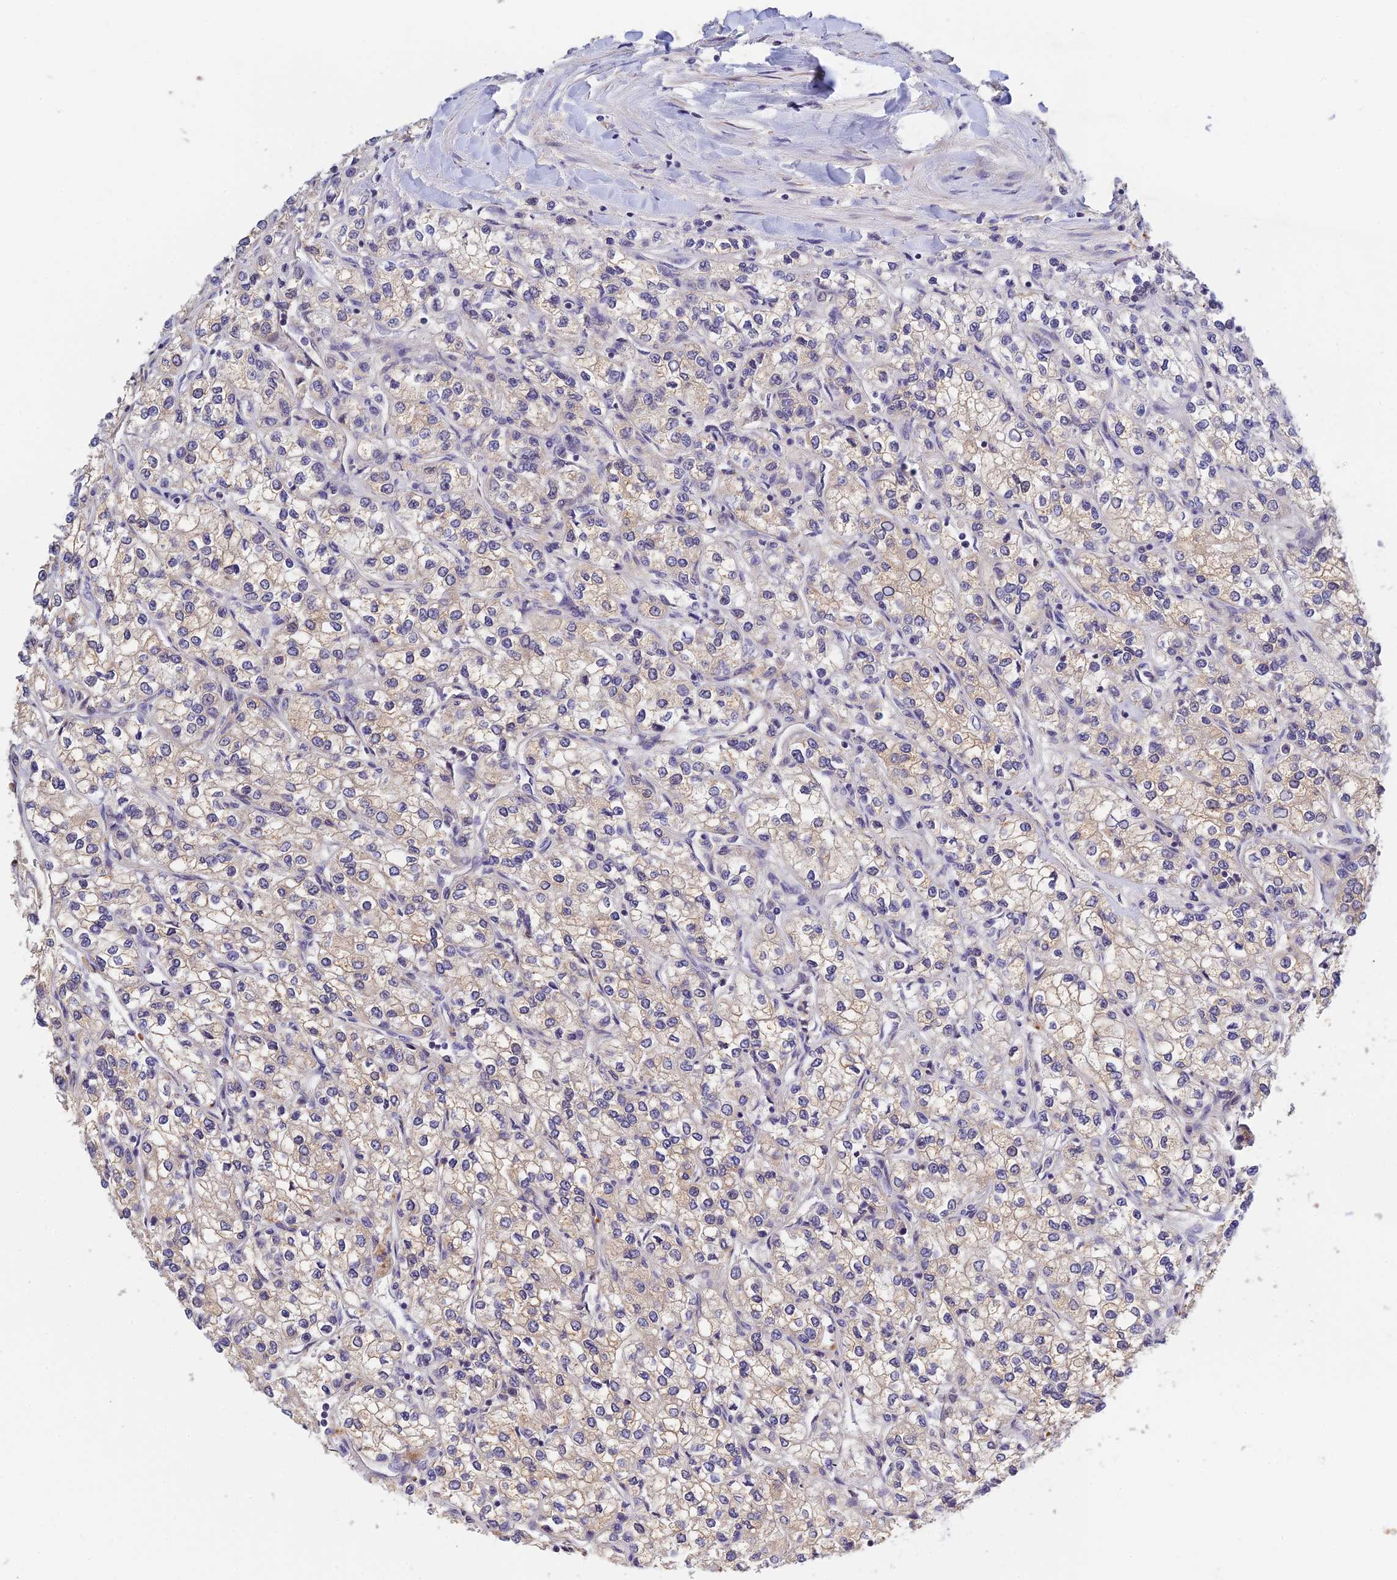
{"staining": {"intensity": "weak", "quantity": "<25%", "location": "cytoplasmic/membranous"}, "tissue": "renal cancer", "cell_type": "Tumor cells", "image_type": "cancer", "snomed": [{"axis": "morphology", "description": "Adenocarcinoma, NOS"}, {"axis": "topography", "description": "Kidney"}], "caption": "Immunohistochemical staining of human renal adenocarcinoma demonstrates no significant staining in tumor cells.", "gene": "CWH43", "patient": {"sex": "male", "age": 80}}